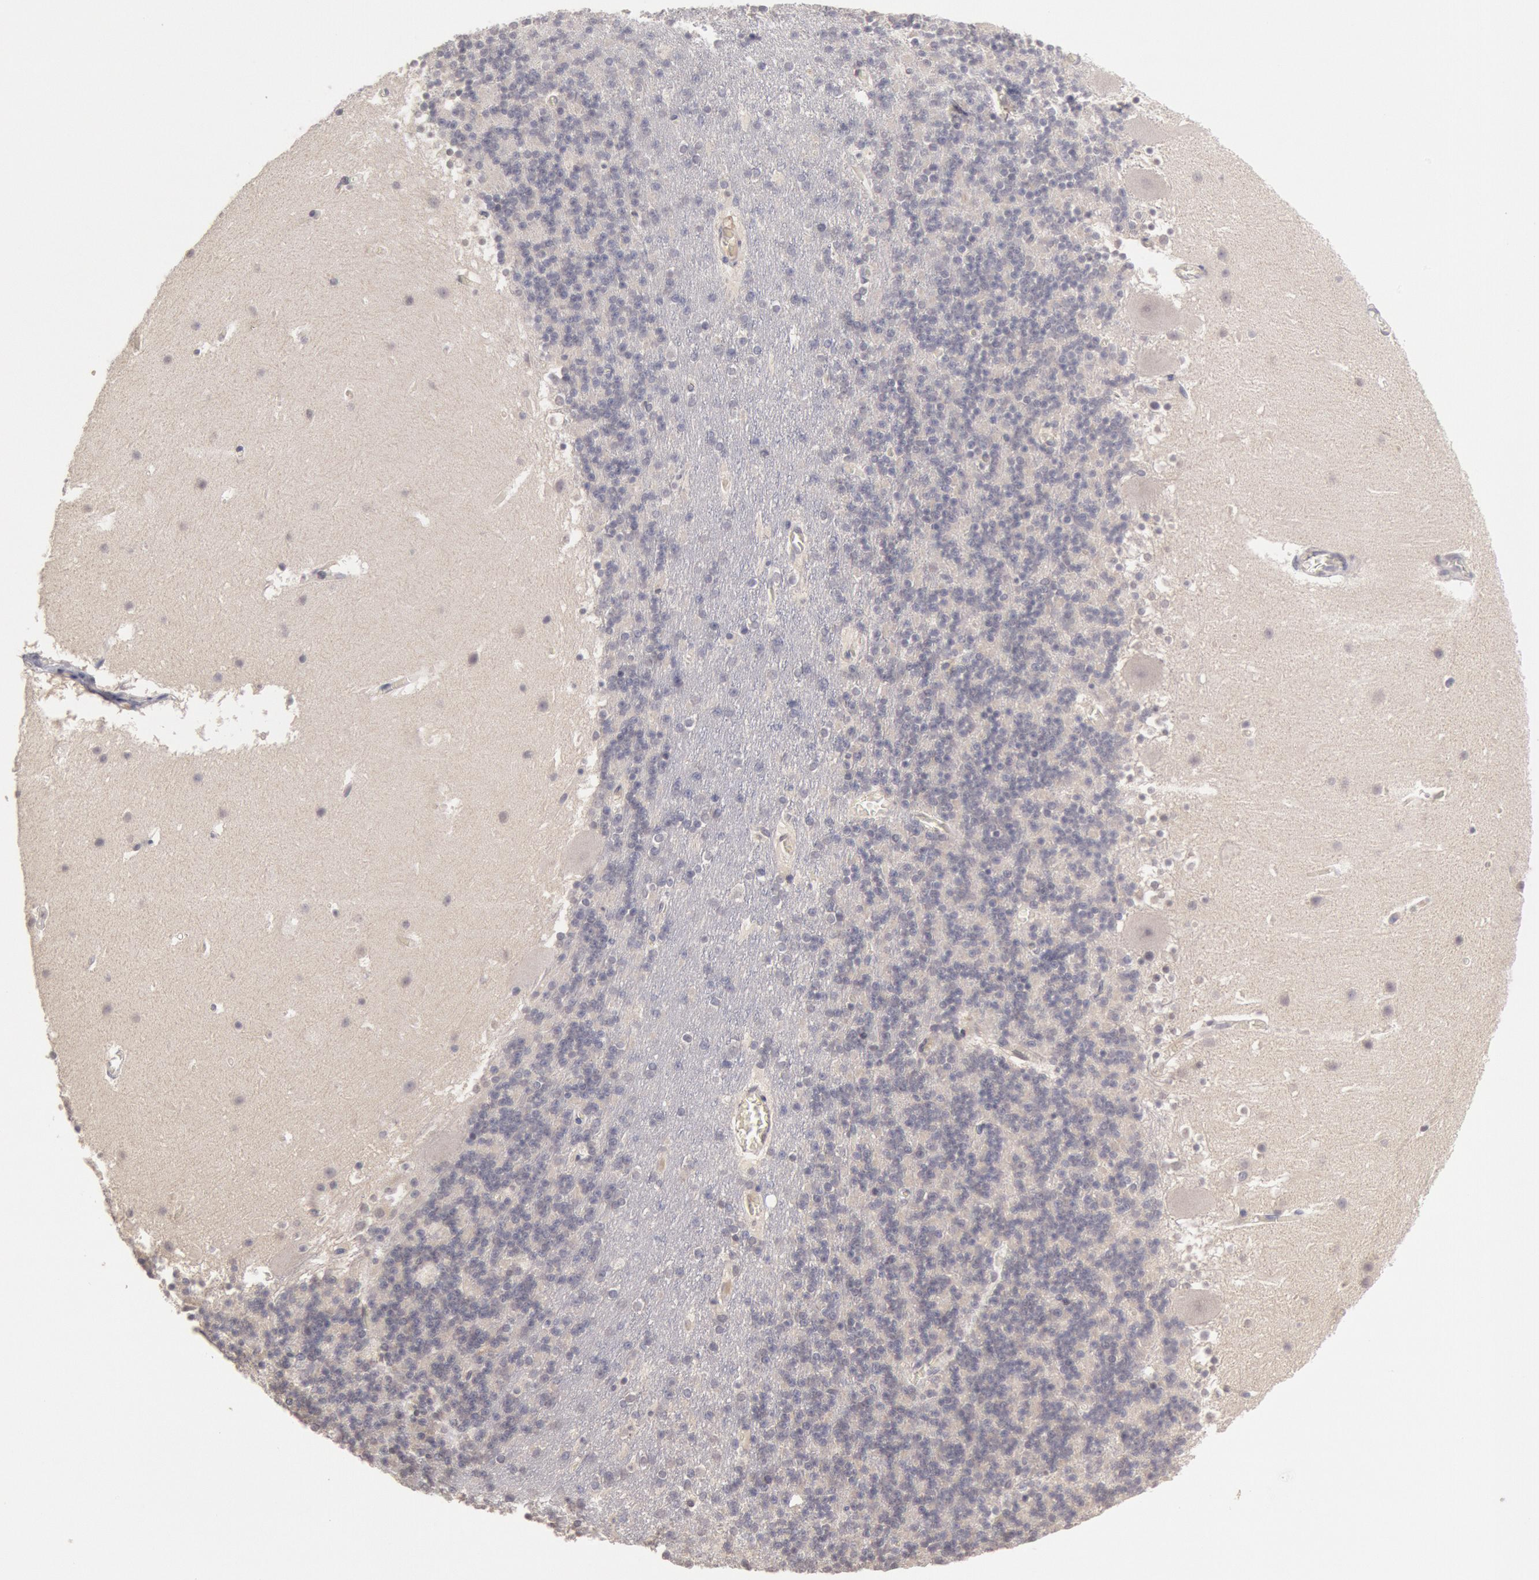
{"staining": {"intensity": "negative", "quantity": "none", "location": "none"}, "tissue": "cerebellum", "cell_type": "Cells in granular layer", "image_type": "normal", "snomed": [{"axis": "morphology", "description": "Normal tissue, NOS"}, {"axis": "topography", "description": "Cerebellum"}], "caption": "An image of cerebellum stained for a protein demonstrates no brown staining in cells in granular layer. Nuclei are stained in blue.", "gene": "ZFP36L1", "patient": {"sex": "male", "age": 45}}